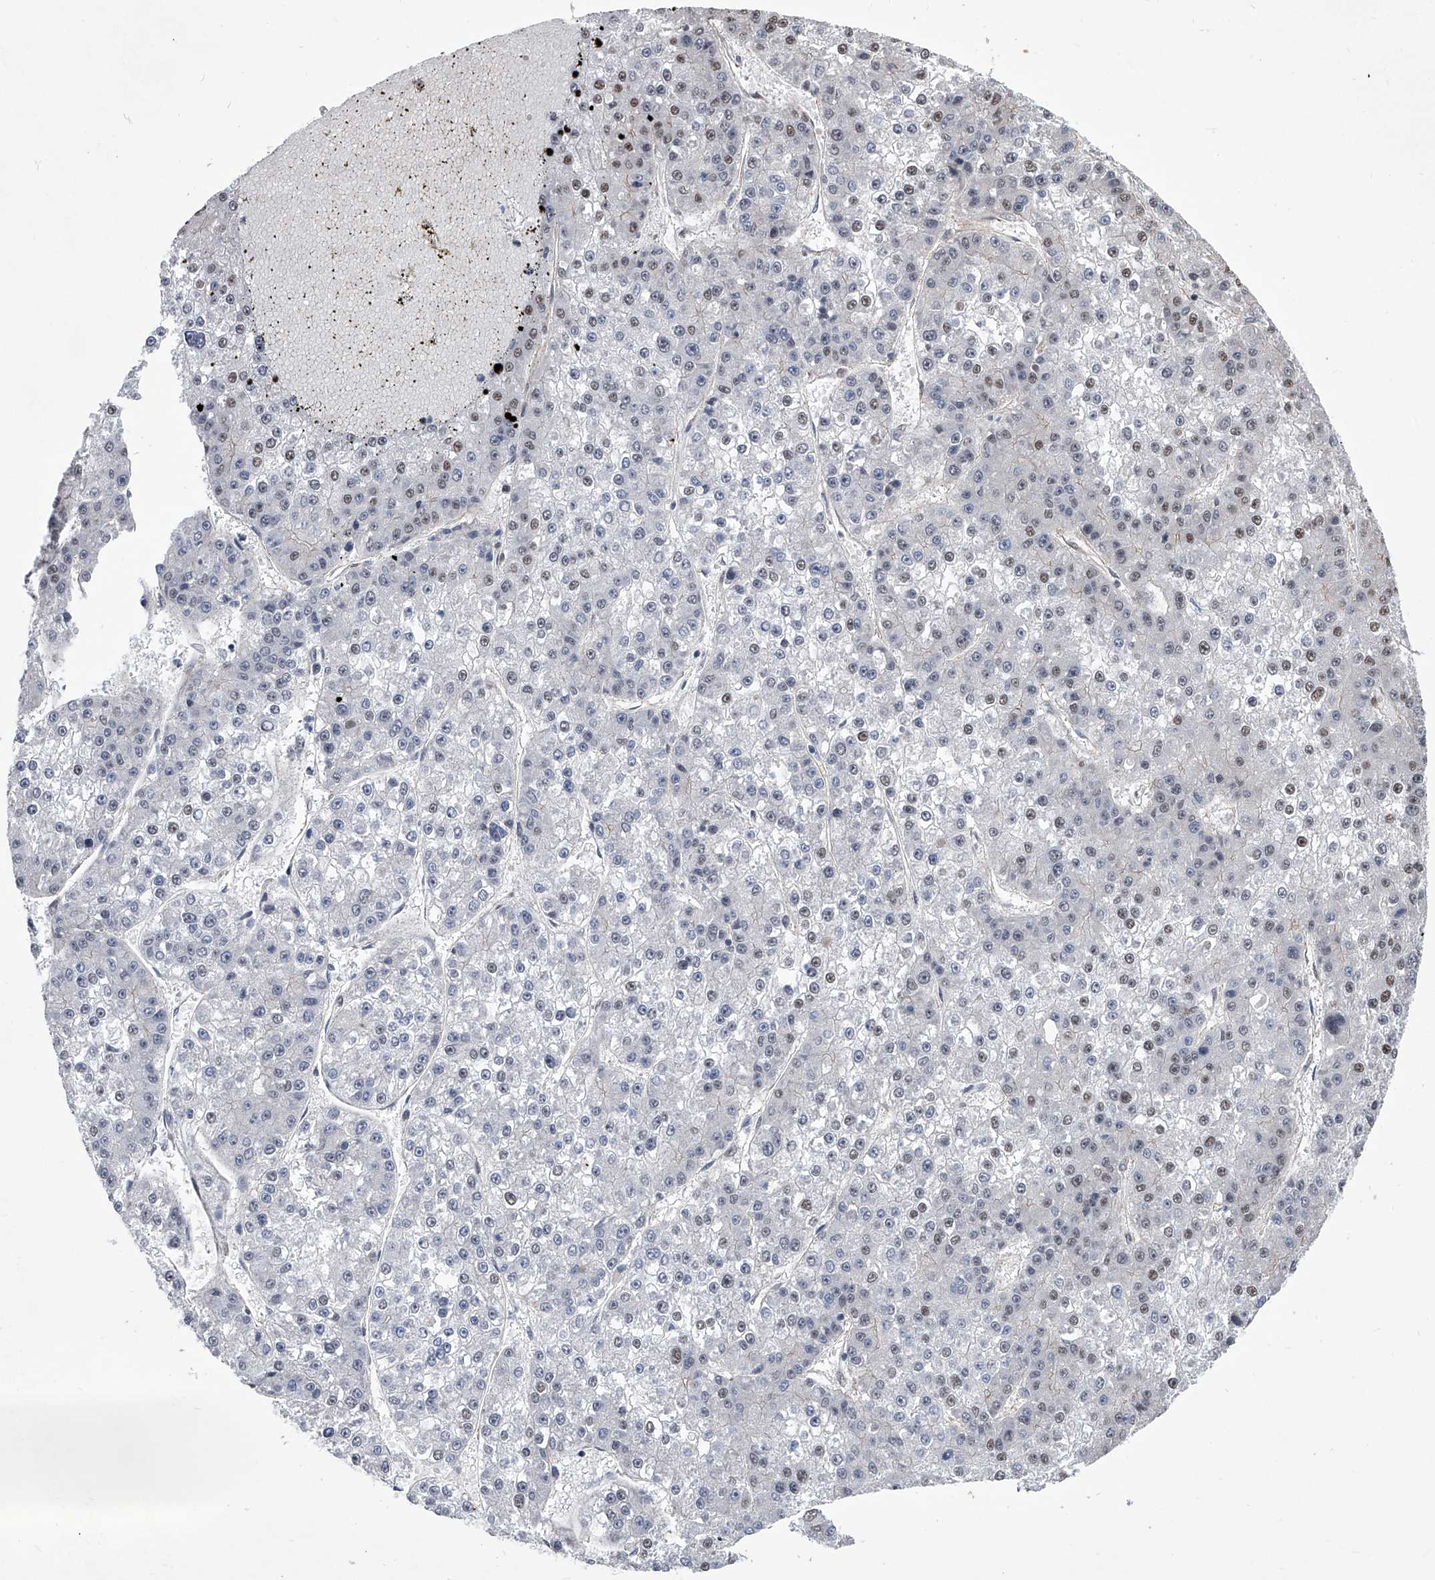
{"staining": {"intensity": "weak", "quantity": "<25%", "location": "nuclear"}, "tissue": "liver cancer", "cell_type": "Tumor cells", "image_type": "cancer", "snomed": [{"axis": "morphology", "description": "Carcinoma, Hepatocellular, NOS"}, {"axis": "topography", "description": "Liver"}], "caption": "This histopathology image is of liver cancer (hepatocellular carcinoma) stained with immunohistochemistry (IHC) to label a protein in brown with the nuclei are counter-stained blue. There is no expression in tumor cells. (Stains: DAB IHC with hematoxylin counter stain, Microscopy: brightfield microscopy at high magnification).", "gene": "ZNF76", "patient": {"sex": "female", "age": 73}}